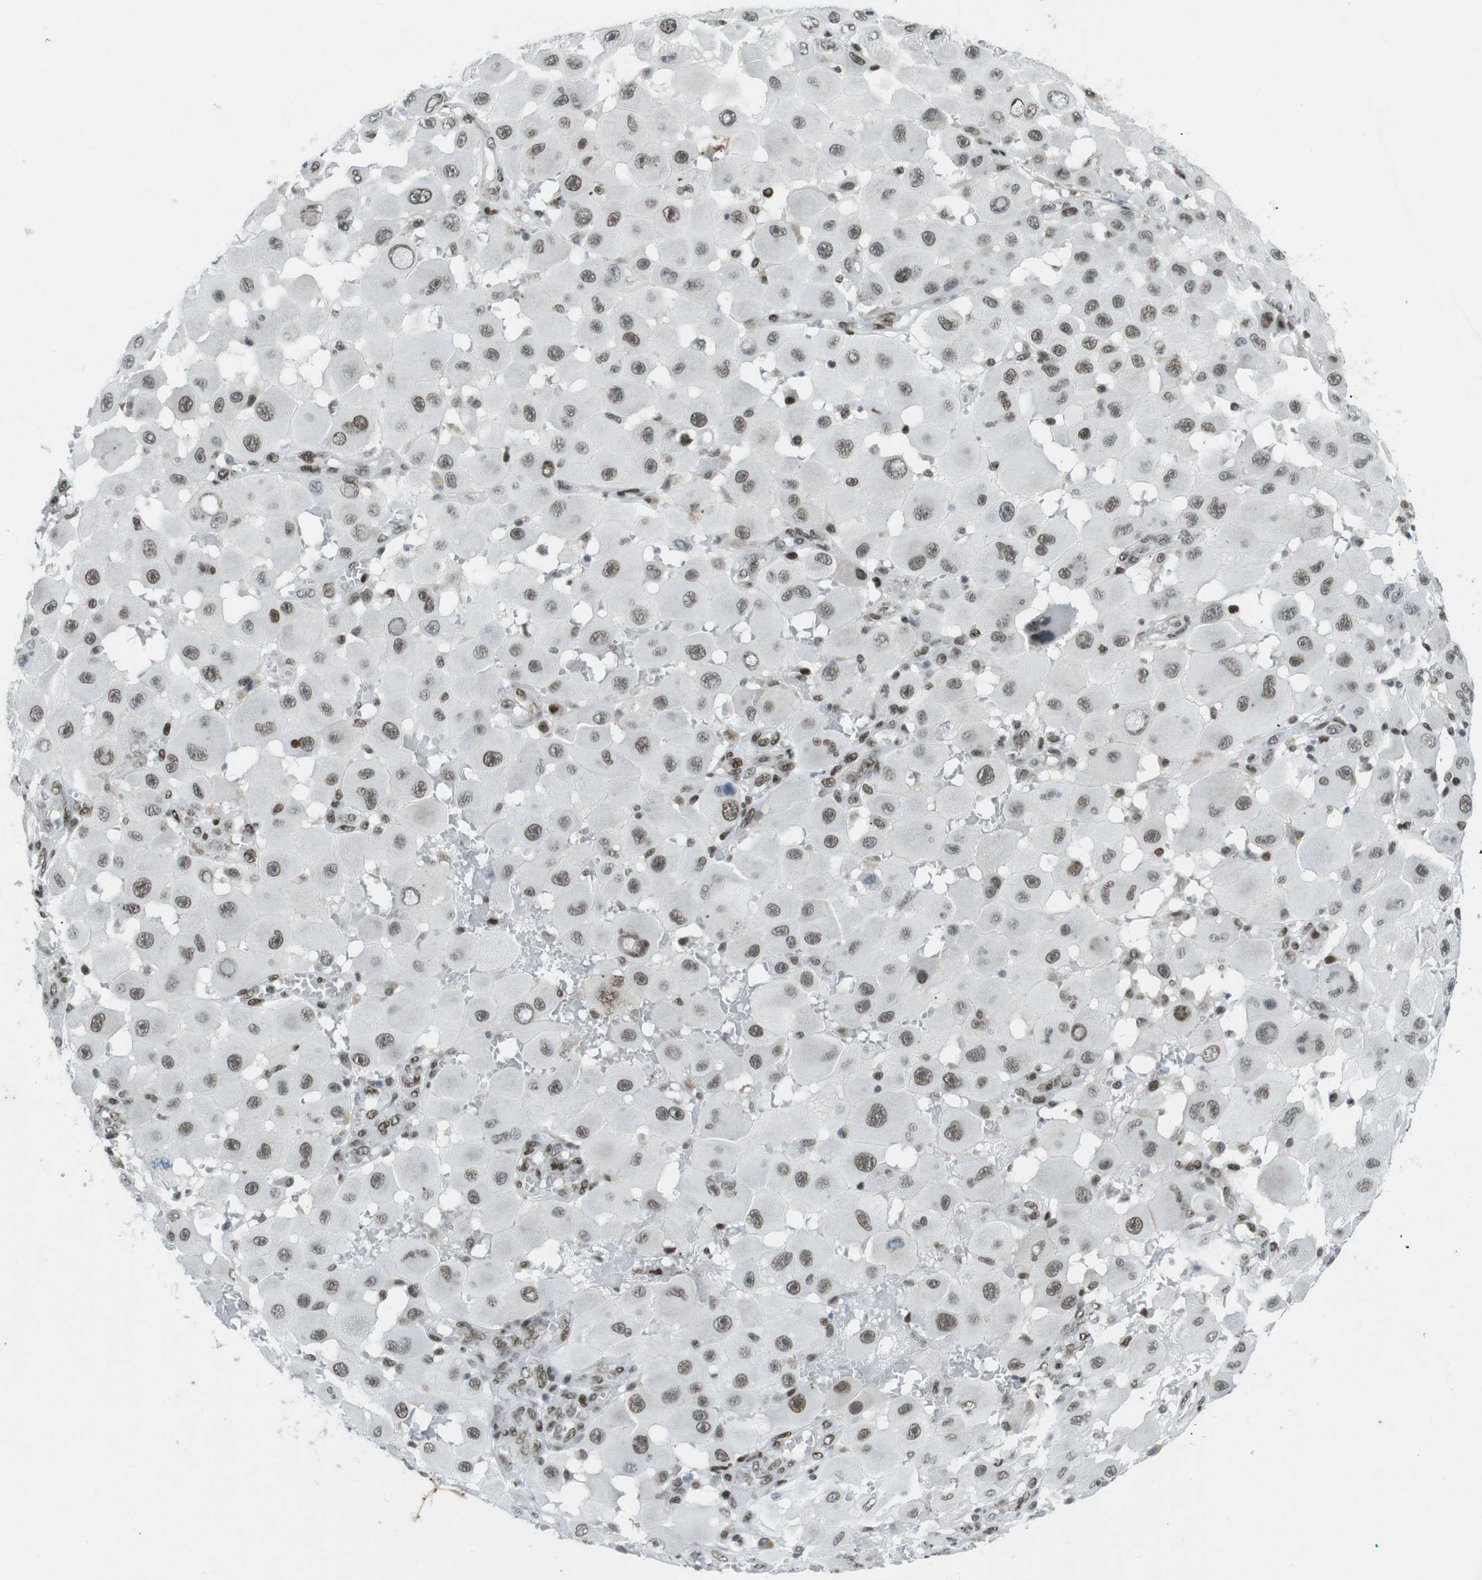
{"staining": {"intensity": "moderate", "quantity": ">75%", "location": "nuclear"}, "tissue": "melanoma", "cell_type": "Tumor cells", "image_type": "cancer", "snomed": [{"axis": "morphology", "description": "Malignant melanoma, NOS"}, {"axis": "topography", "description": "Skin"}], "caption": "Approximately >75% of tumor cells in melanoma reveal moderate nuclear protein staining as visualized by brown immunohistochemical staining.", "gene": "ARID1A", "patient": {"sex": "female", "age": 81}}